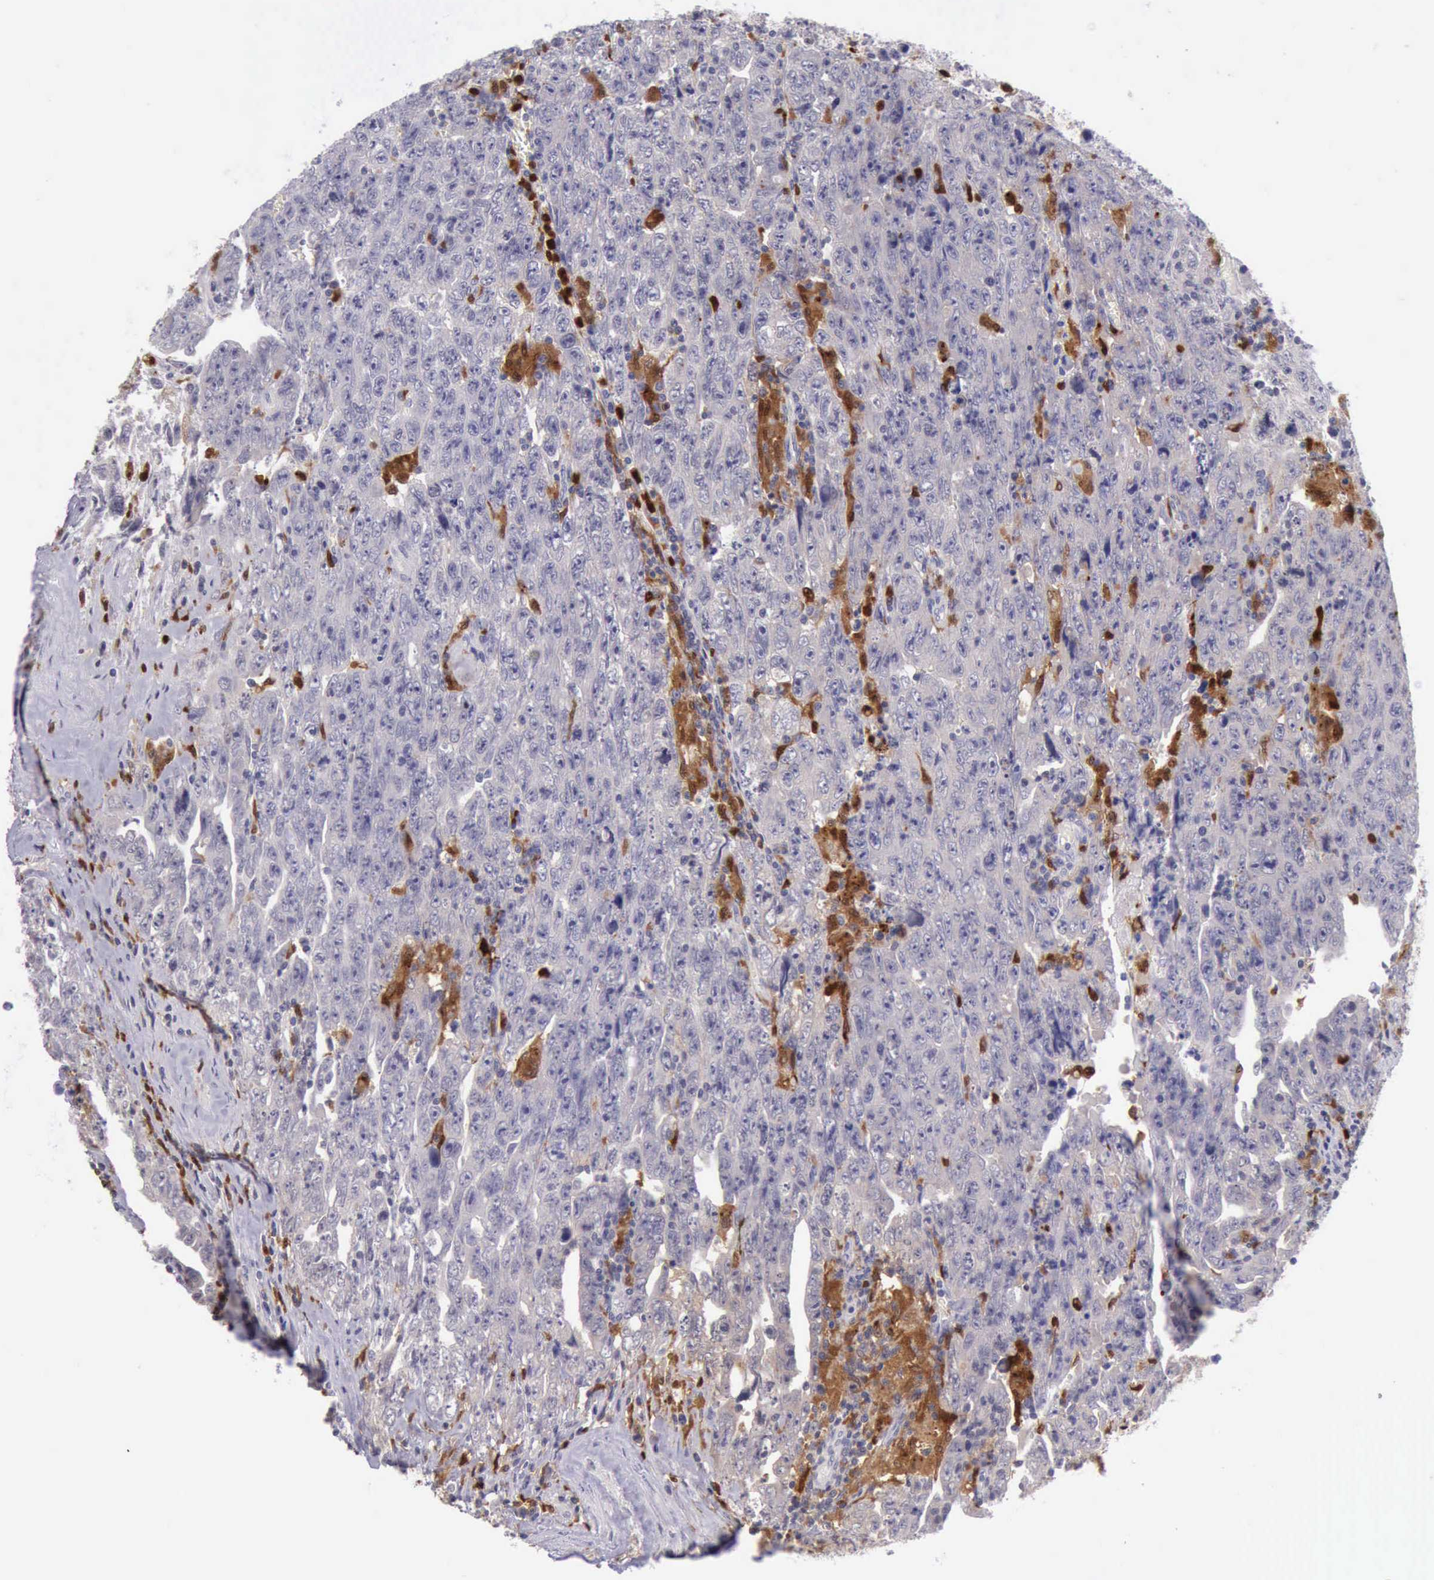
{"staining": {"intensity": "negative", "quantity": "none", "location": "none"}, "tissue": "testis cancer", "cell_type": "Tumor cells", "image_type": "cancer", "snomed": [{"axis": "morphology", "description": "Carcinoma, Embryonal, NOS"}, {"axis": "topography", "description": "Testis"}], "caption": "Immunohistochemistry micrograph of human testis embryonal carcinoma stained for a protein (brown), which shows no staining in tumor cells.", "gene": "CSTA", "patient": {"sex": "male", "age": 28}}